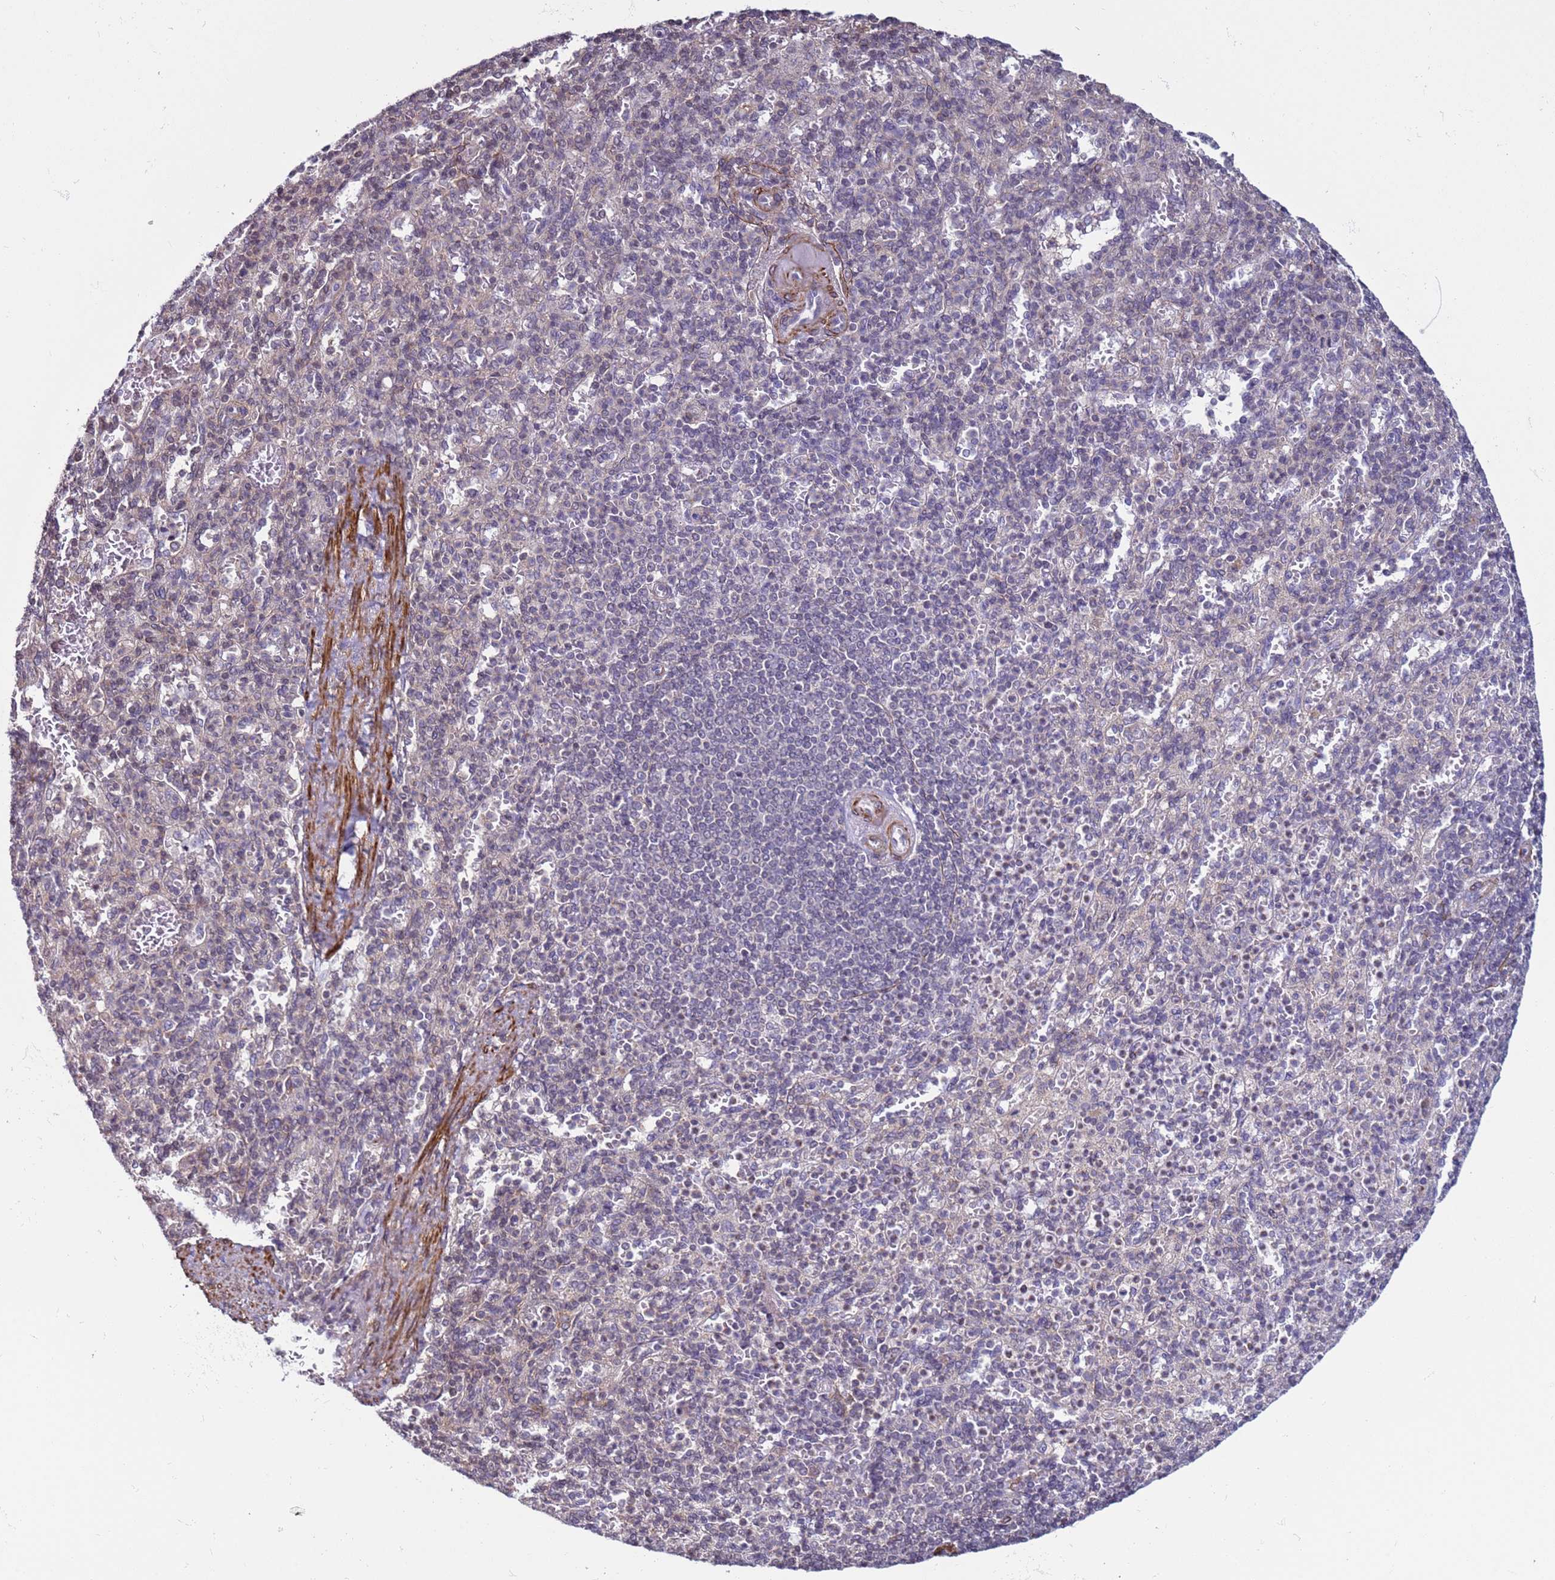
{"staining": {"intensity": "negative", "quantity": "none", "location": "none"}, "tissue": "spleen", "cell_type": "Cells in red pulp", "image_type": "normal", "snomed": [{"axis": "morphology", "description": "Normal tissue, NOS"}, {"axis": "topography", "description": "Spleen"}], "caption": "High magnification brightfield microscopy of unremarkable spleen stained with DAB (brown) and counterstained with hematoxylin (blue): cells in red pulp show no significant expression.", "gene": "SNAPC4", "patient": {"sex": "female", "age": 74}}